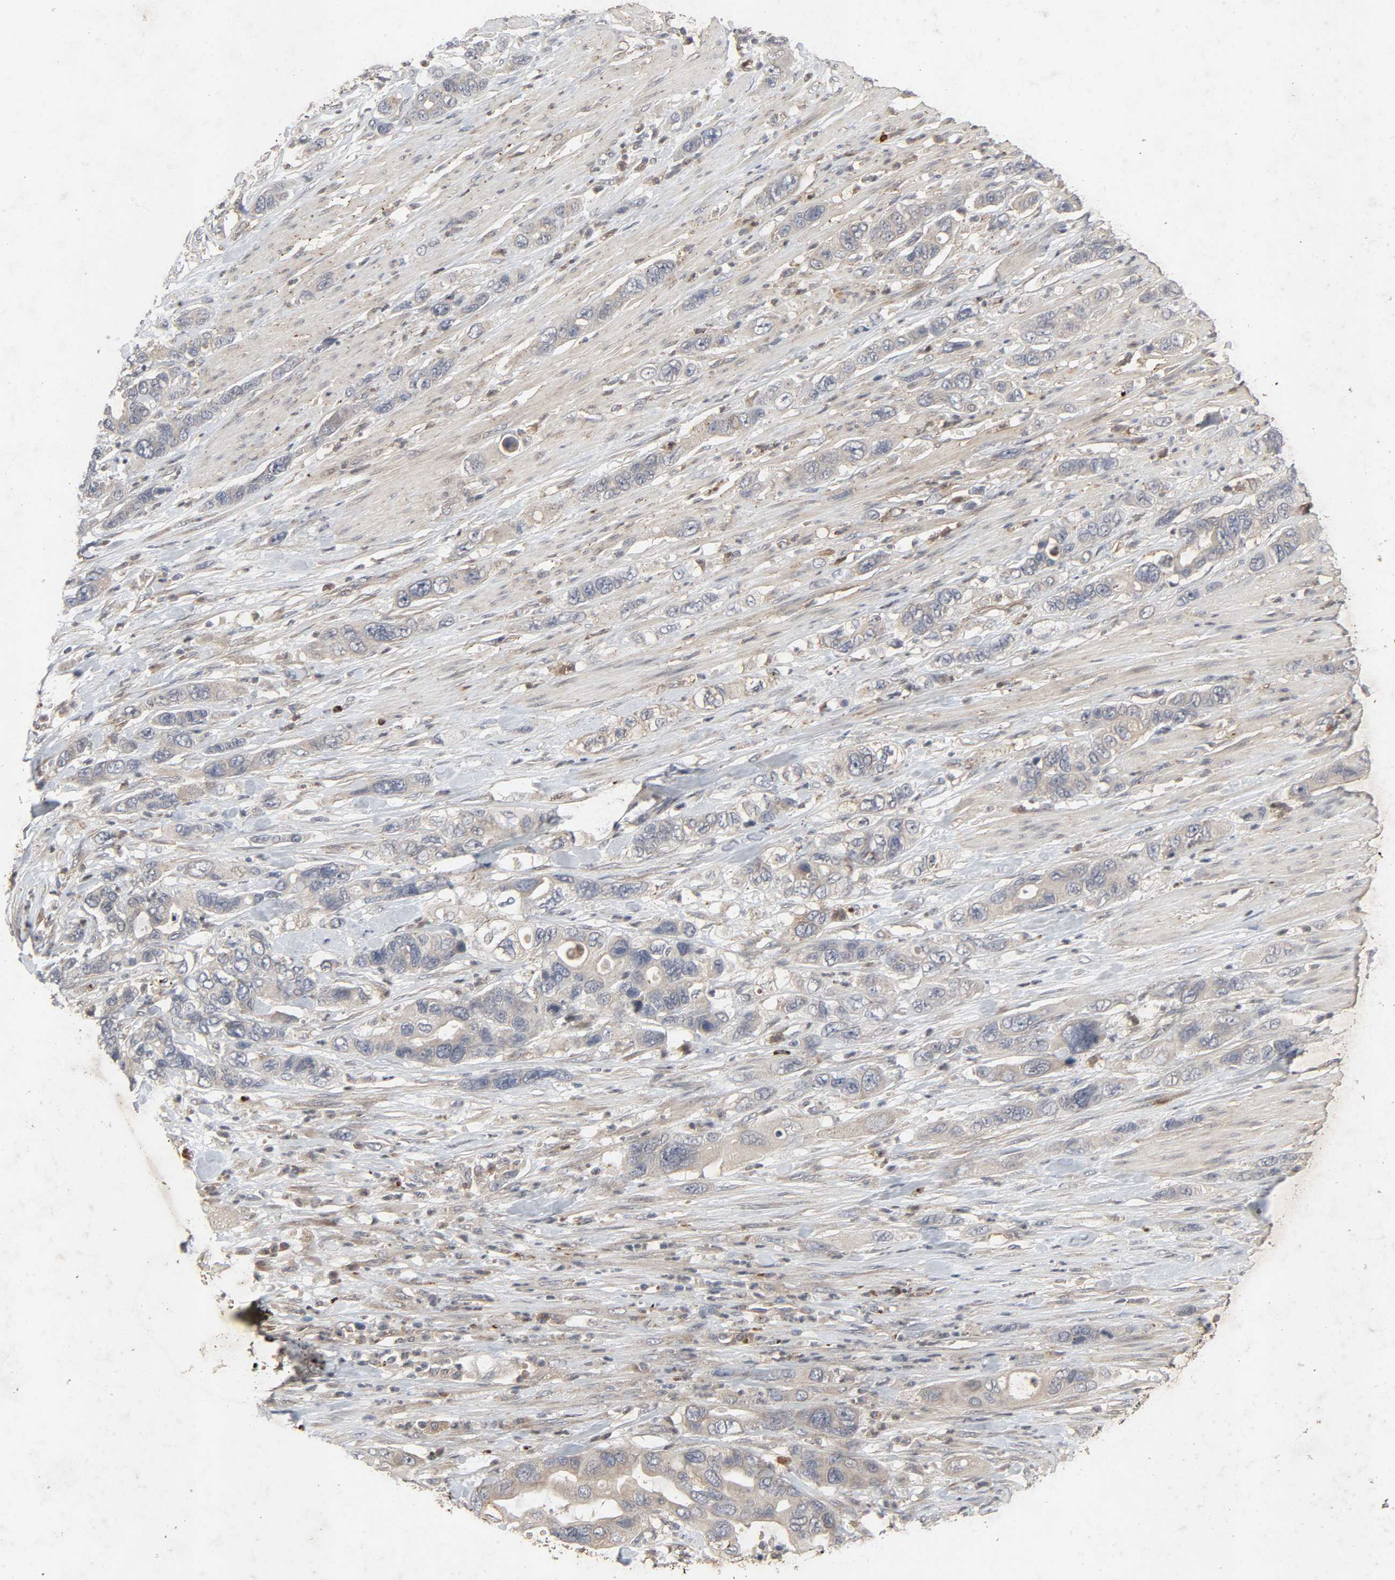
{"staining": {"intensity": "weak", "quantity": ">75%", "location": "cytoplasmic/membranous"}, "tissue": "pancreatic cancer", "cell_type": "Tumor cells", "image_type": "cancer", "snomed": [{"axis": "morphology", "description": "Adenocarcinoma, NOS"}, {"axis": "topography", "description": "Pancreas"}], "caption": "This micrograph demonstrates immunohistochemistry staining of adenocarcinoma (pancreatic), with low weak cytoplasmic/membranous staining in about >75% of tumor cells.", "gene": "ADCY4", "patient": {"sex": "female", "age": 71}}